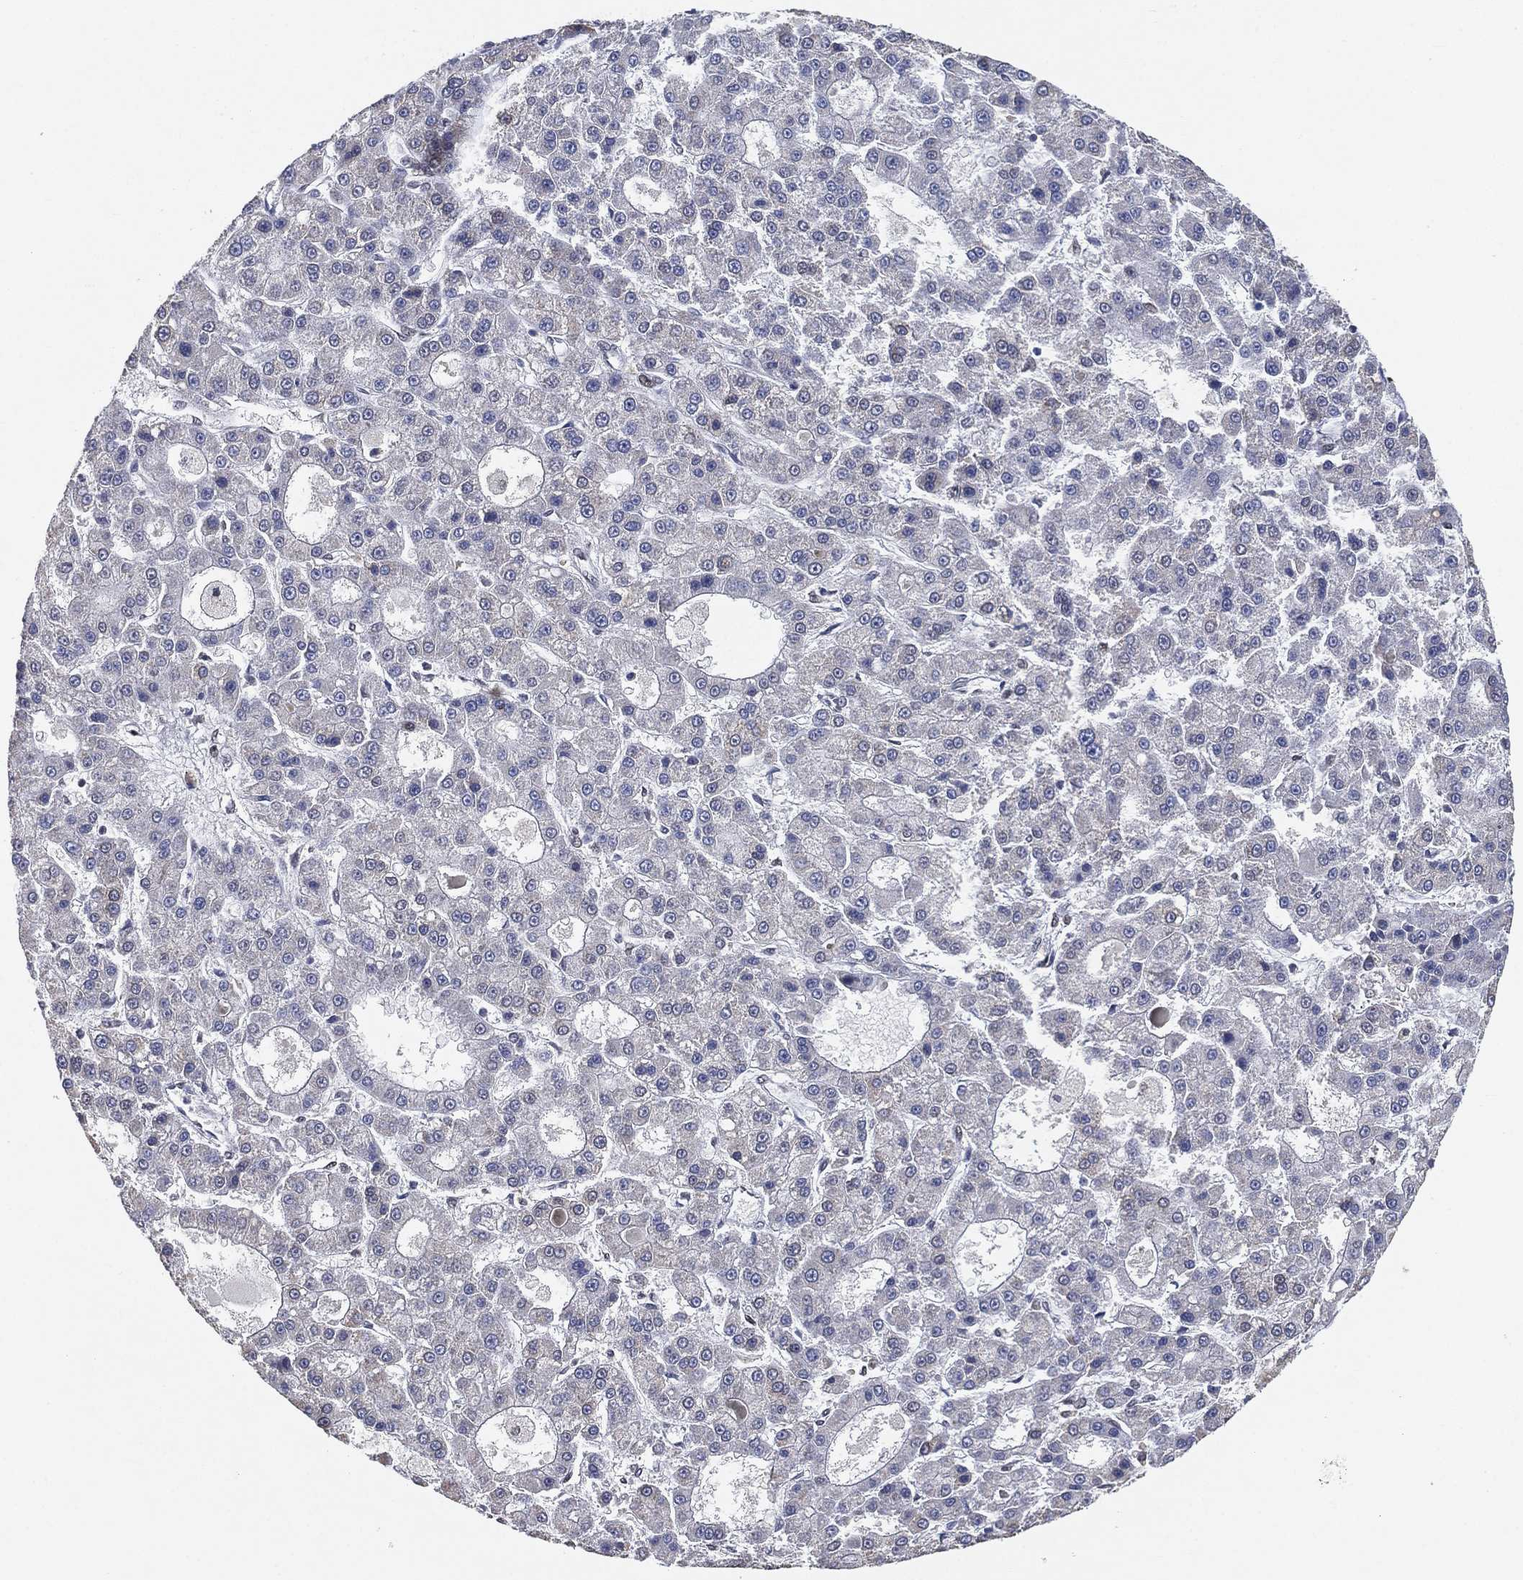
{"staining": {"intensity": "negative", "quantity": "none", "location": "none"}, "tissue": "liver cancer", "cell_type": "Tumor cells", "image_type": "cancer", "snomed": [{"axis": "morphology", "description": "Carcinoma, Hepatocellular, NOS"}, {"axis": "topography", "description": "Liver"}], "caption": "Tumor cells show no significant protein positivity in hepatocellular carcinoma (liver).", "gene": "YLPM1", "patient": {"sex": "male", "age": 70}}